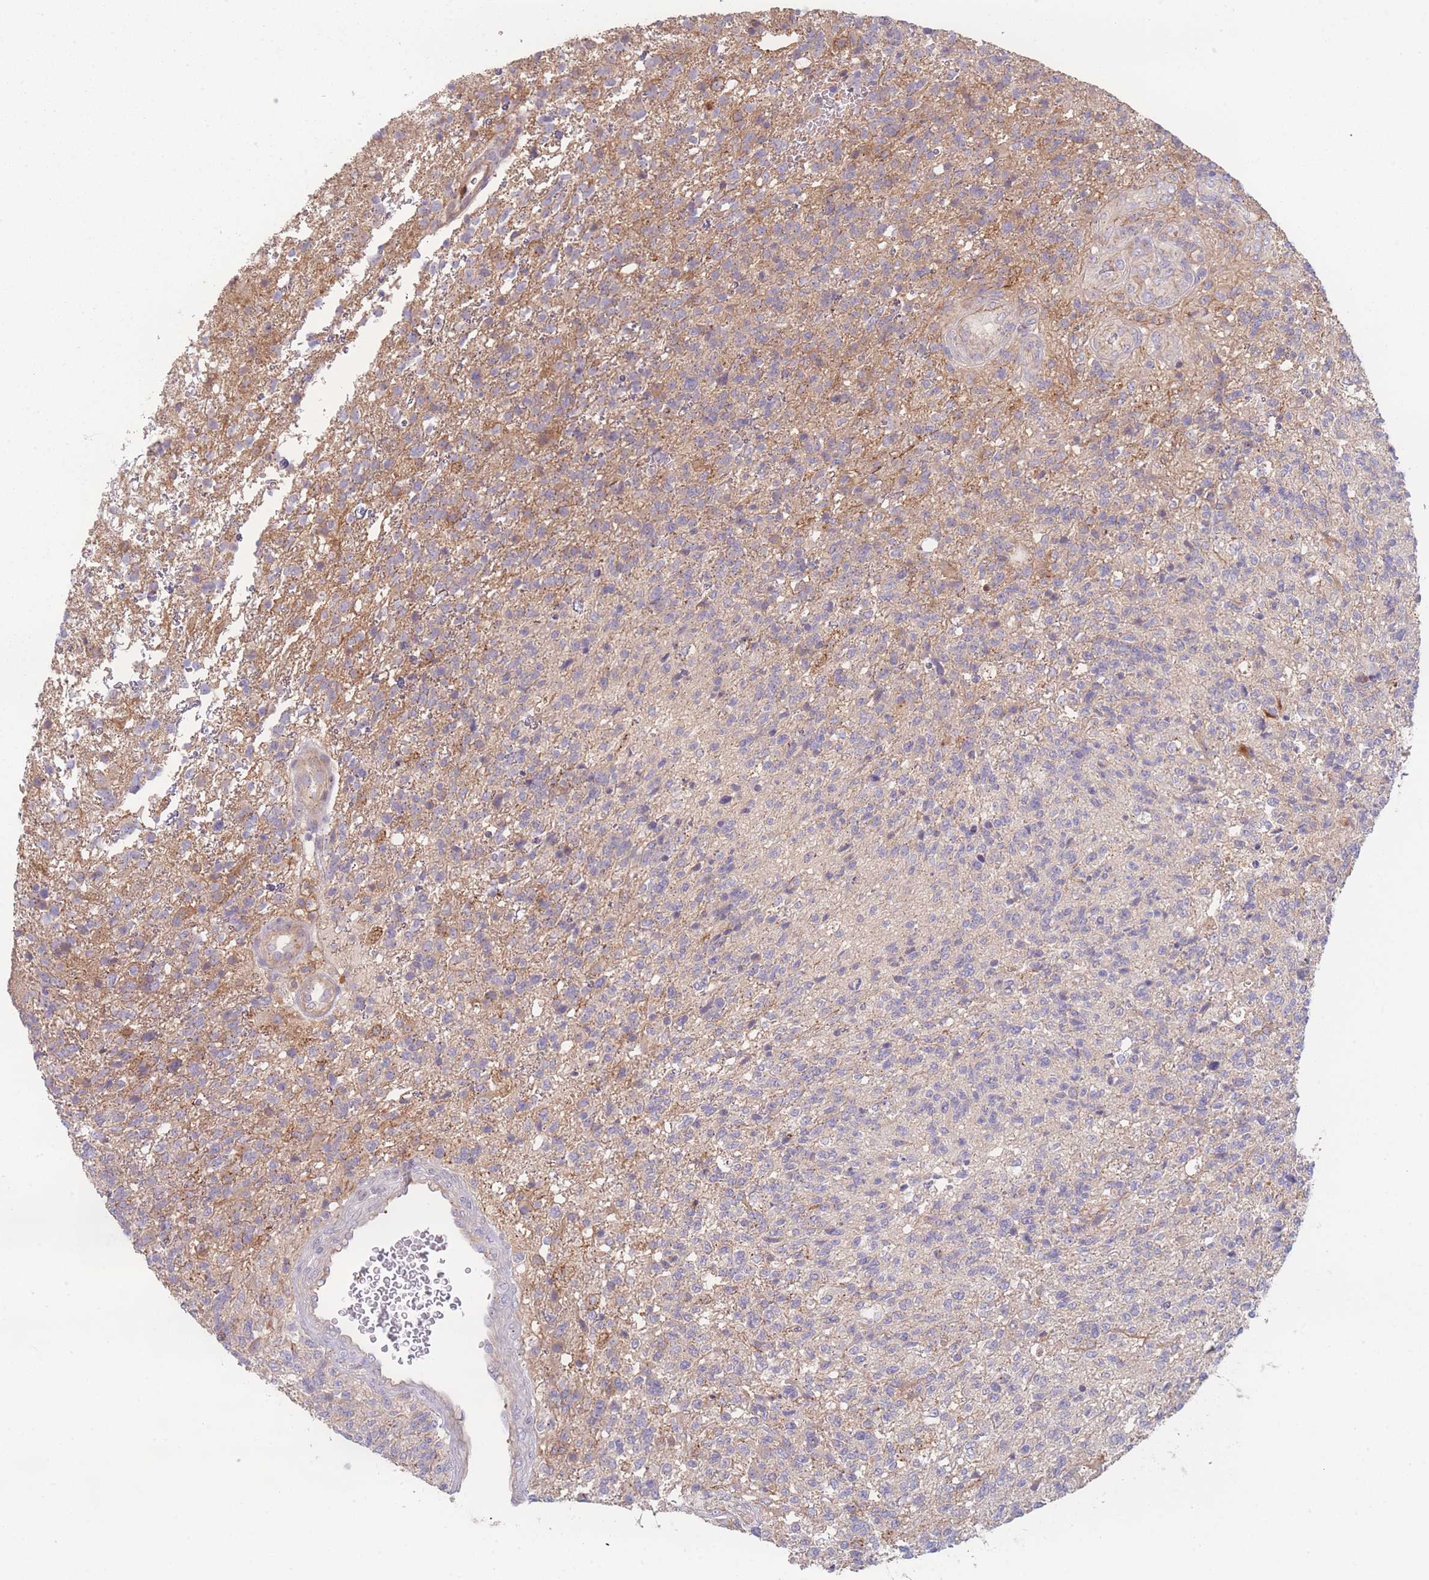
{"staining": {"intensity": "negative", "quantity": "none", "location": "none"}, "tissue": "glioma", "cell_type": "Tumor cells", "image_type": "cancer", "snomed": [{"axis": "morphology", "description": "Glioma, malignant, High grade"}, {"axis": "topography", "description": "Brain"}], "caption": "Tumor cells show no significant staining in malignant glioma (high-grade). (DAB (3,3'-diaminobenzidine) immunohistochemistry (IHC) with hematoxylin counter stain).", "gene": "STEAP3", "patient": {"sex": "male", "age": 56}}